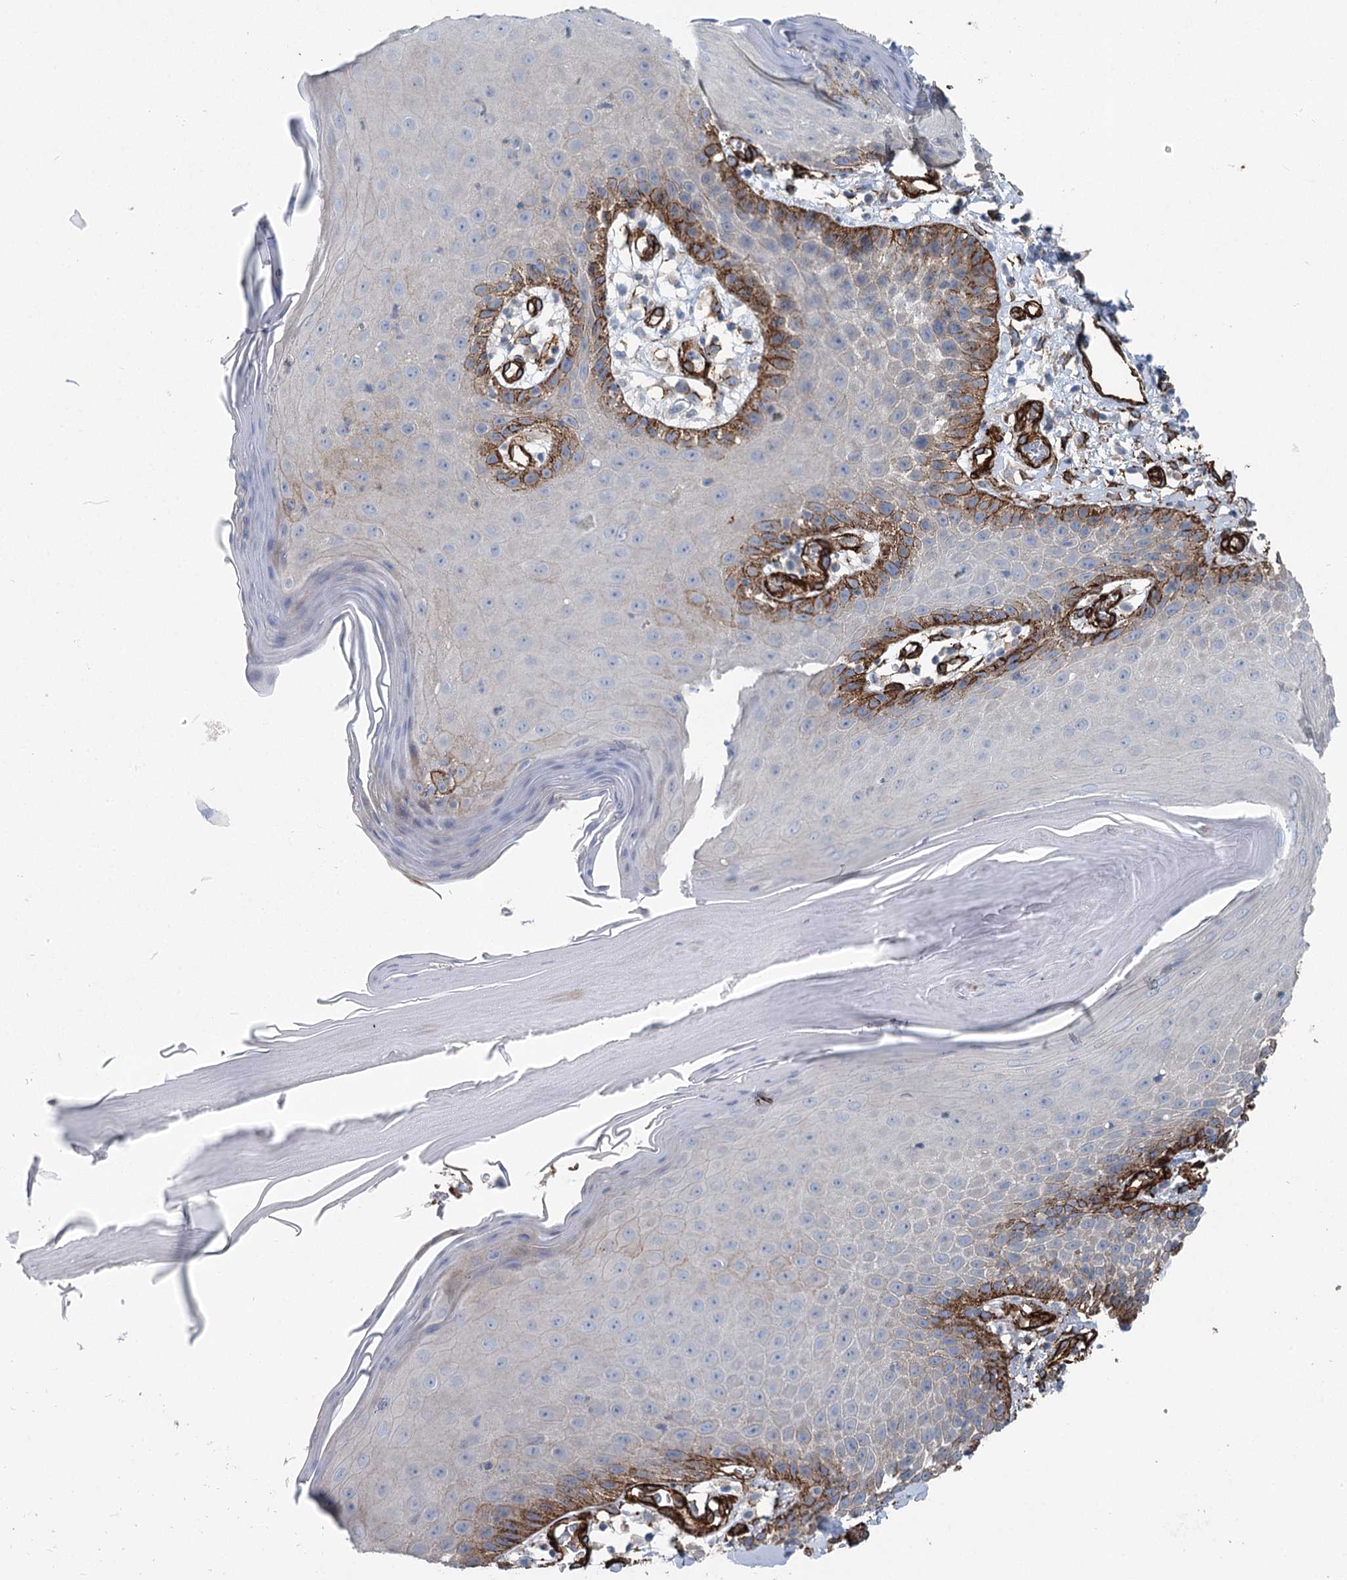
{"staining": {"intensity": "strong", "quantity": "25%-75%", "location": "cytoplasmic/membranous"}, "tissue": "skin", "cell_type": "Epidermal cells", "image_type": "normal", "snomed": [{"axis": "morphology", "description": "Normal tissue, NOS"}, {"axis": "topography", "description": "Vulva"}], "caption": "DAB immunohistochemical staining of benign skin exhibits strong cytoplasmic/membranous protein positivity in approximately 25%-75% of epidermal cells.", "gene": "IQSEC1", "patient": {"sex": "female", "age": 68}}